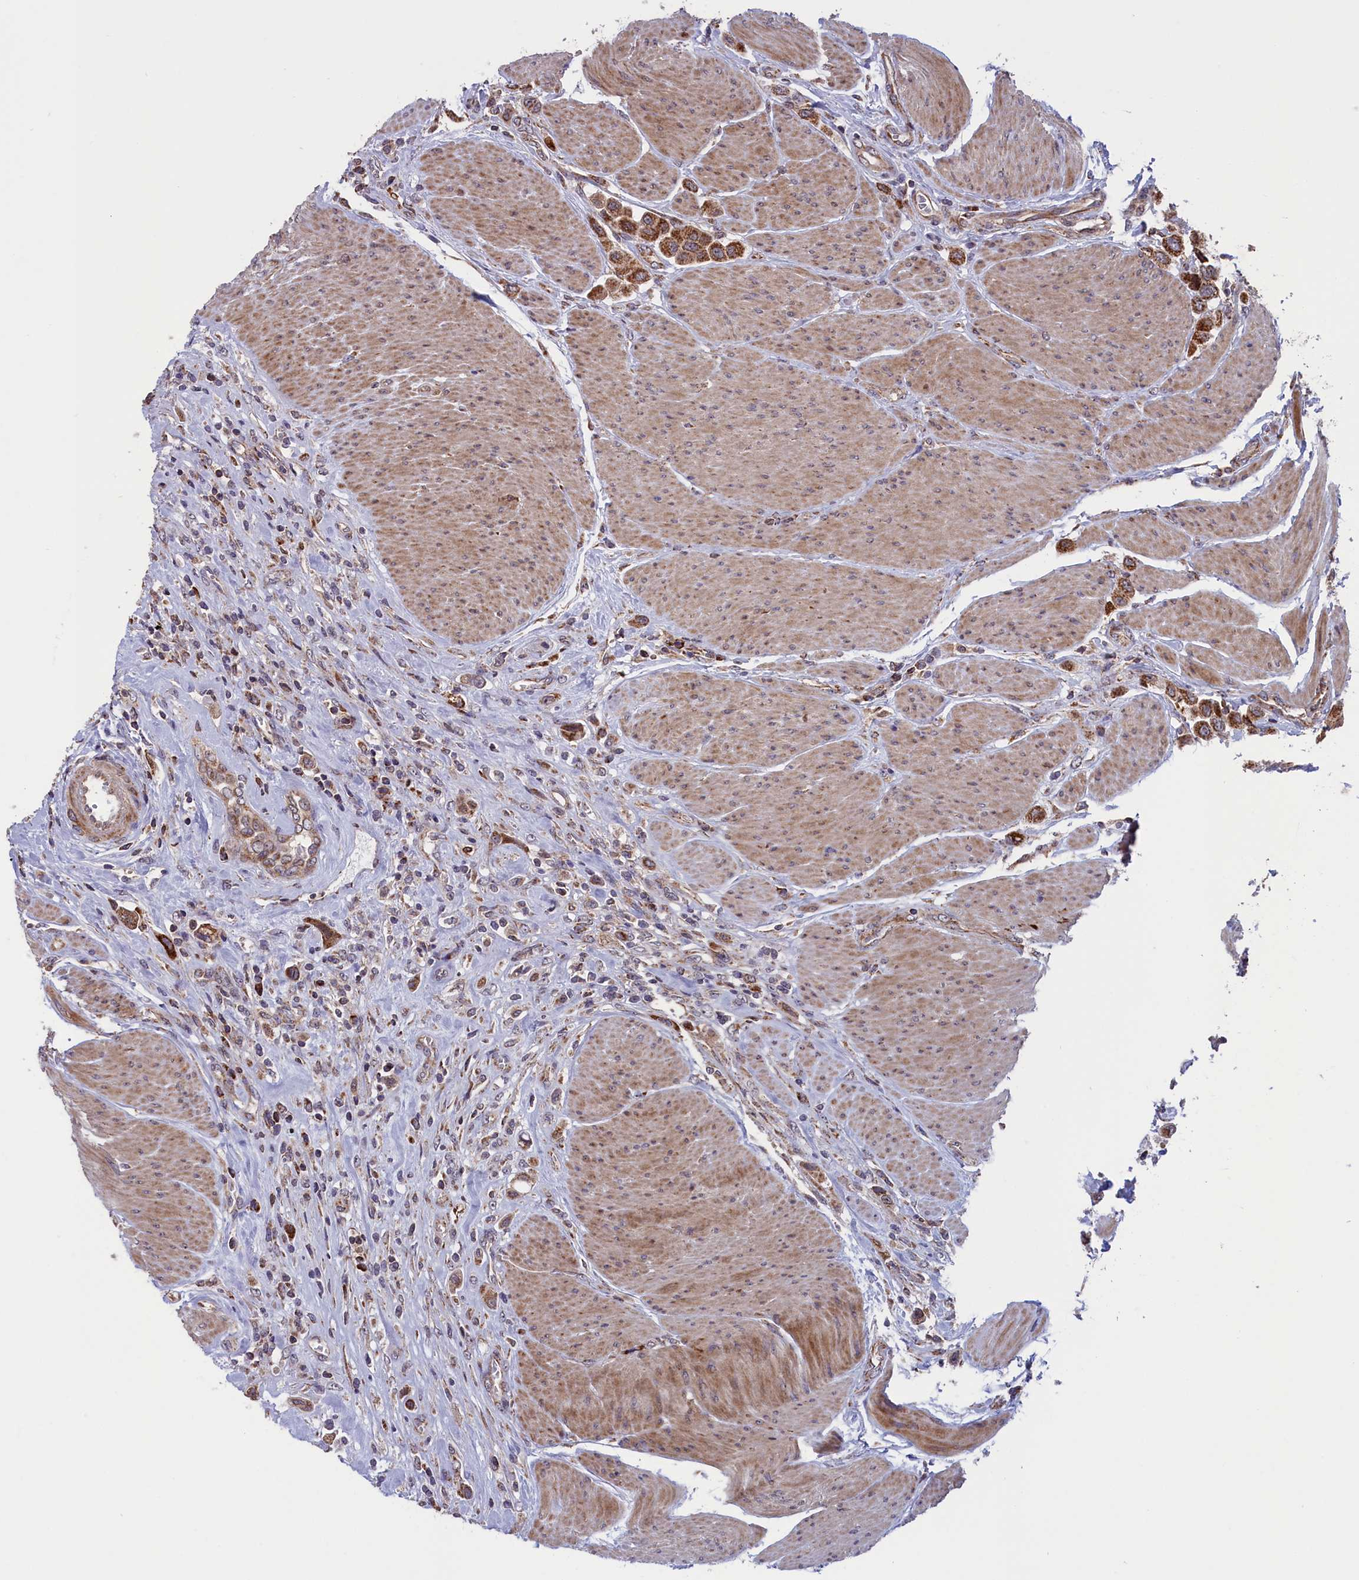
{"staining": {"intensity": "strong", "quantity": ">75%", "location": "cytoplasmic/membranous"}, "tissue": "urothelial cancer", "cell_type": "Tumor cells", "image_type": "cancer", "snomed": [{"axis": "morphology", "description": "Urothelial carcinoma, High grade"}, {"axis": "topography", "description": "Urinary bladder"}], "caption": "Protein expression analysis of human high-grade urothelial carcinoma reveals strong cytoplasmic/membranous positivity in about >75% of tumor cells. (DAB IHC with brightfield microscopy, high magnification).", "gene": "TIMM44", "patient": {"sex": "male", "age": 50}}